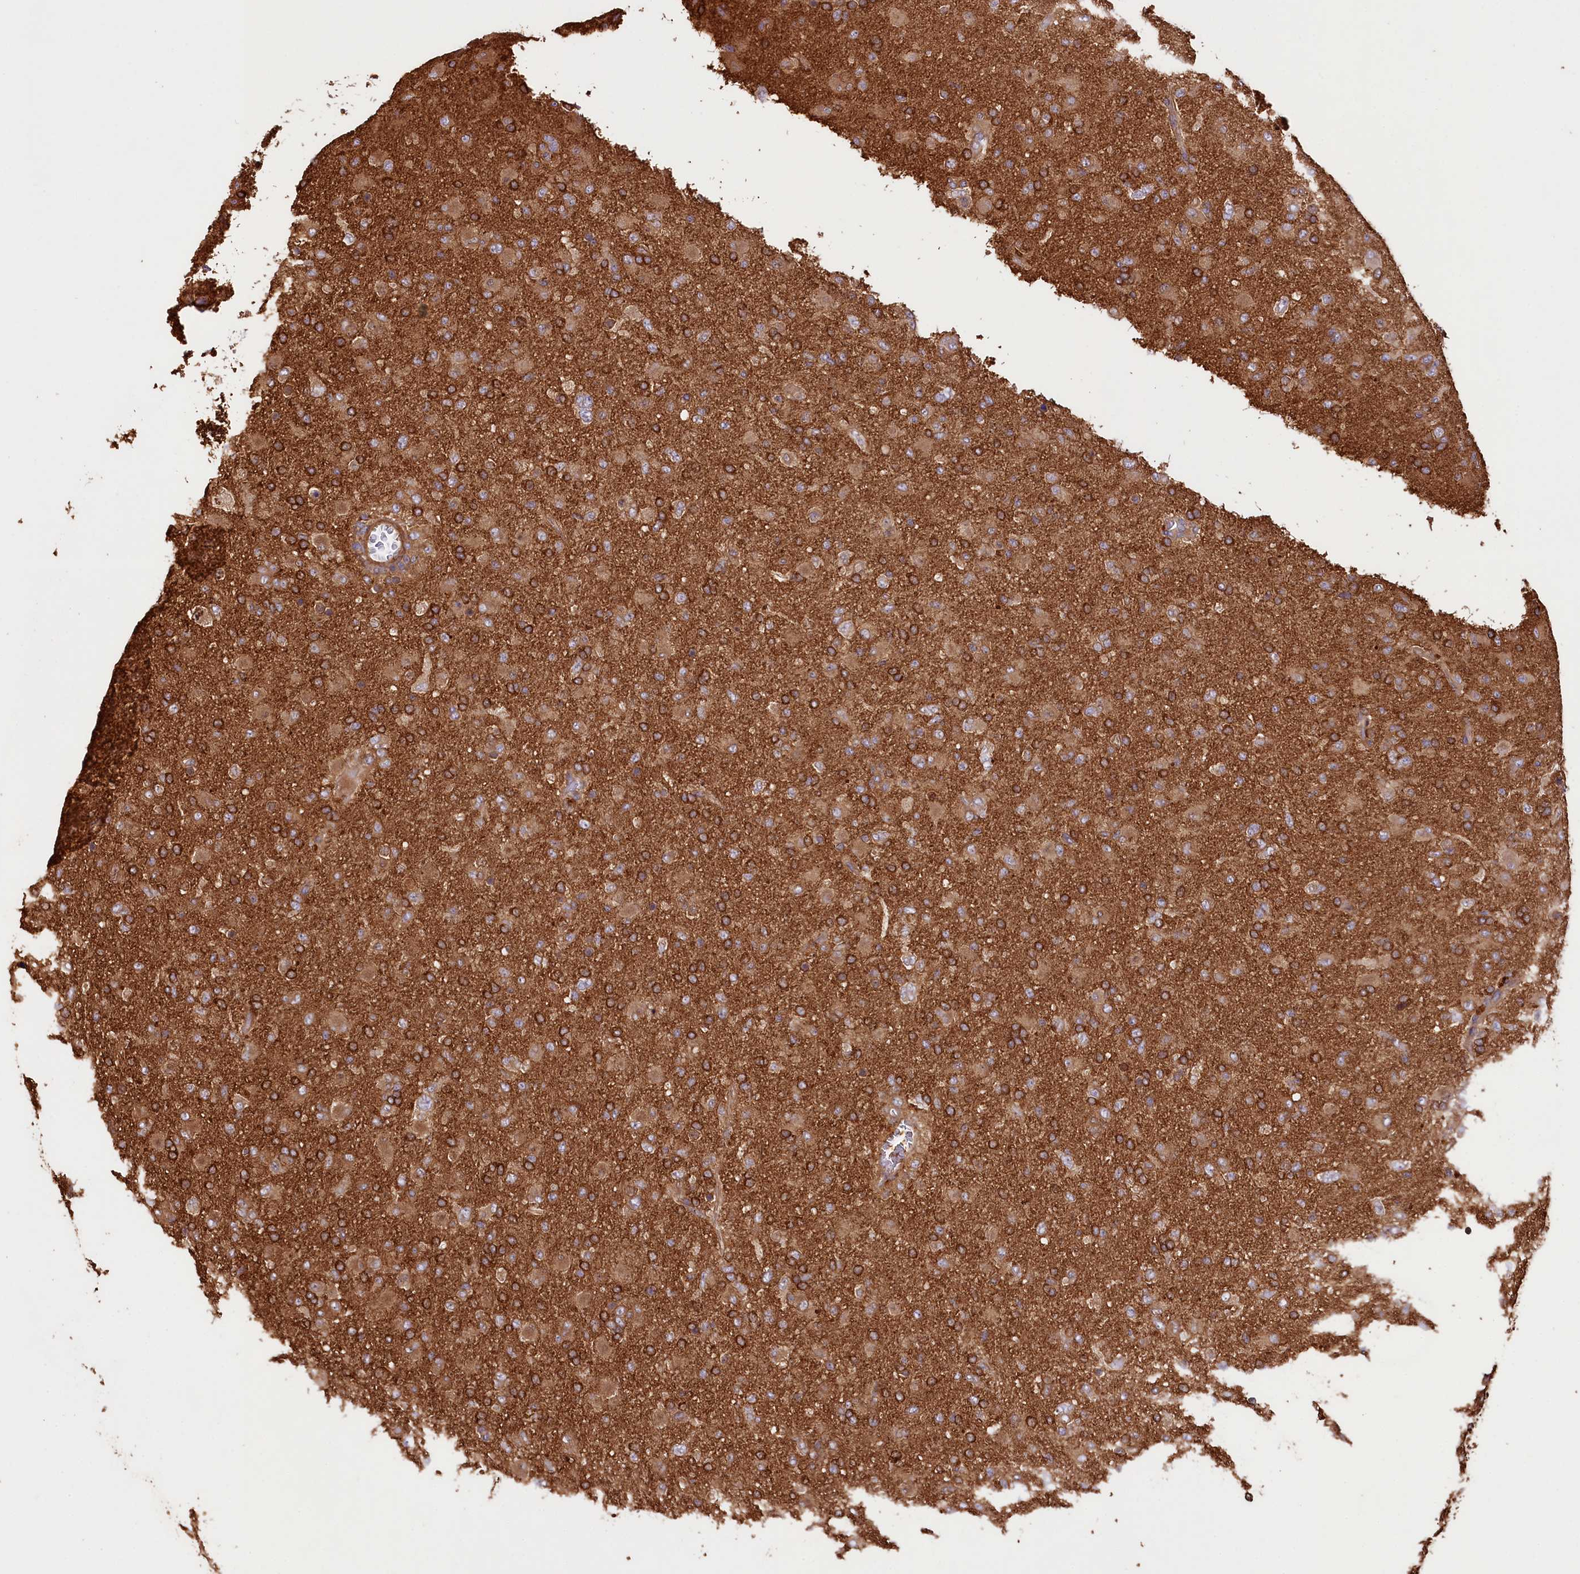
{"staining": {"intensity": "moderate", "quantity": "25%-75%", "location": "cytoplasmic/membranous"}, "tissue": "glioma", "cell_type": "Tumor cells", "image_type": "cancer", "snomed": [{"axis": "morphology", "description": "Glioma, malignant, Low grade"}, {"axis": "topography", "description": "Brain"}], "caption": "Immunohistochemical staining of glioma reveals moderate cytoplasmic/membranous protein positivity in about 25%-75% of tumor cells.", "gene": "CEP295", "patient": {"sex": "male", "age": 65}}